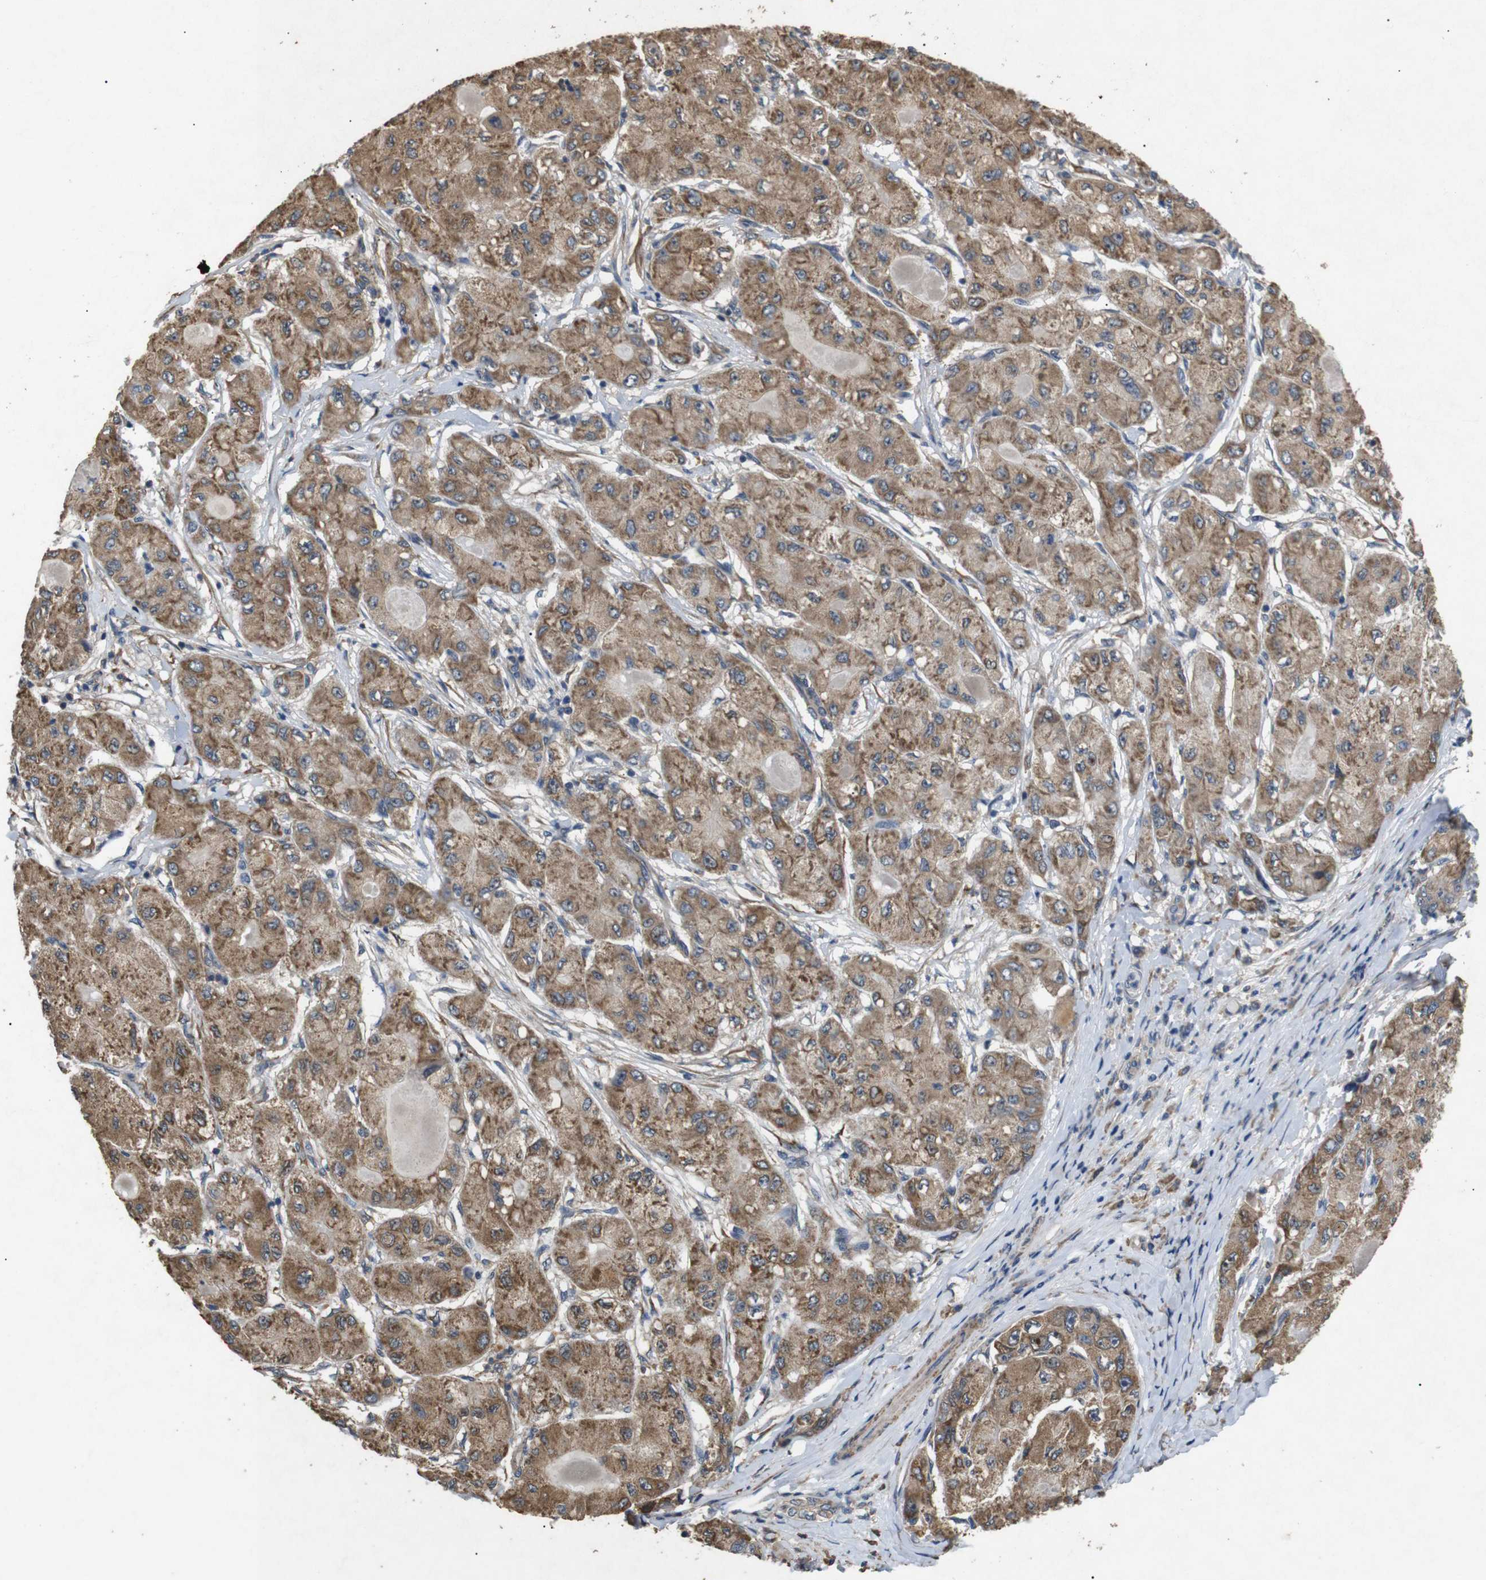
{"staining": {"intensity": "moderate", "quantity": ">75%", "location": "cytoplasmic/membranous"}, "tissue": "liver cancer", "cell_type": "Tumor cells", "image_type": "cancer", "snomed": [{"axis": "morphology", "description": "Carcinoma, Hepatocellular, NOS"}, {"axis": "topography", "description": "Liver"}], "caption": "Liver cancer (hepatocellular carcinoma) was stained to show a protein in brown. There is medium levels of moderate cytoplasmic/membranous expression in about >75% of tumor cells.", "gene": "BNIP3", "patient": {"sex": "male", "age": 80}}